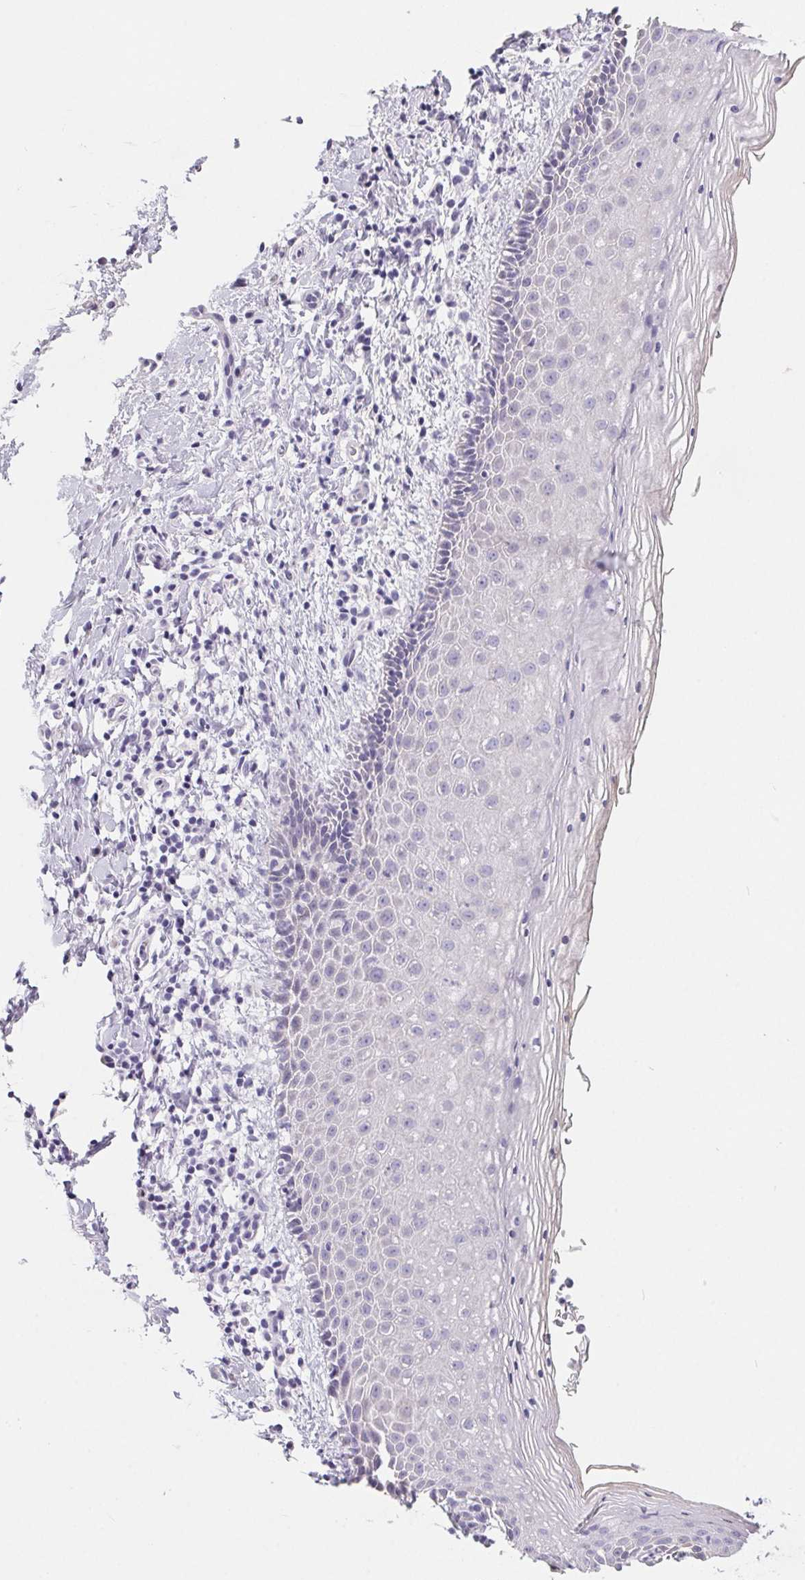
{"staining": {"intensity": "negative", "quantity": "none", "location": "none"}, "tissue": "vagina", "cell_type": "Squamous epithelial cells", "image_type": "normal", "snomed": [{"axis": "morphology", "description": "Normal tissue, NOS"}, {"axis": "topography", "description": "Vagina"}], "caption": "Benign vagina was stained to show a protein in brown. There is no significant staining in squamous epithelial cells. Brightfield microscopy of immunohistochemistry (IHC) stained with DAB (3,3'-diaminobenzidine) (brown) and hematoxylin (blue), captured at high magnification.", "gene": "FDX1", "patient": {"sex": "female", "age": 51}}